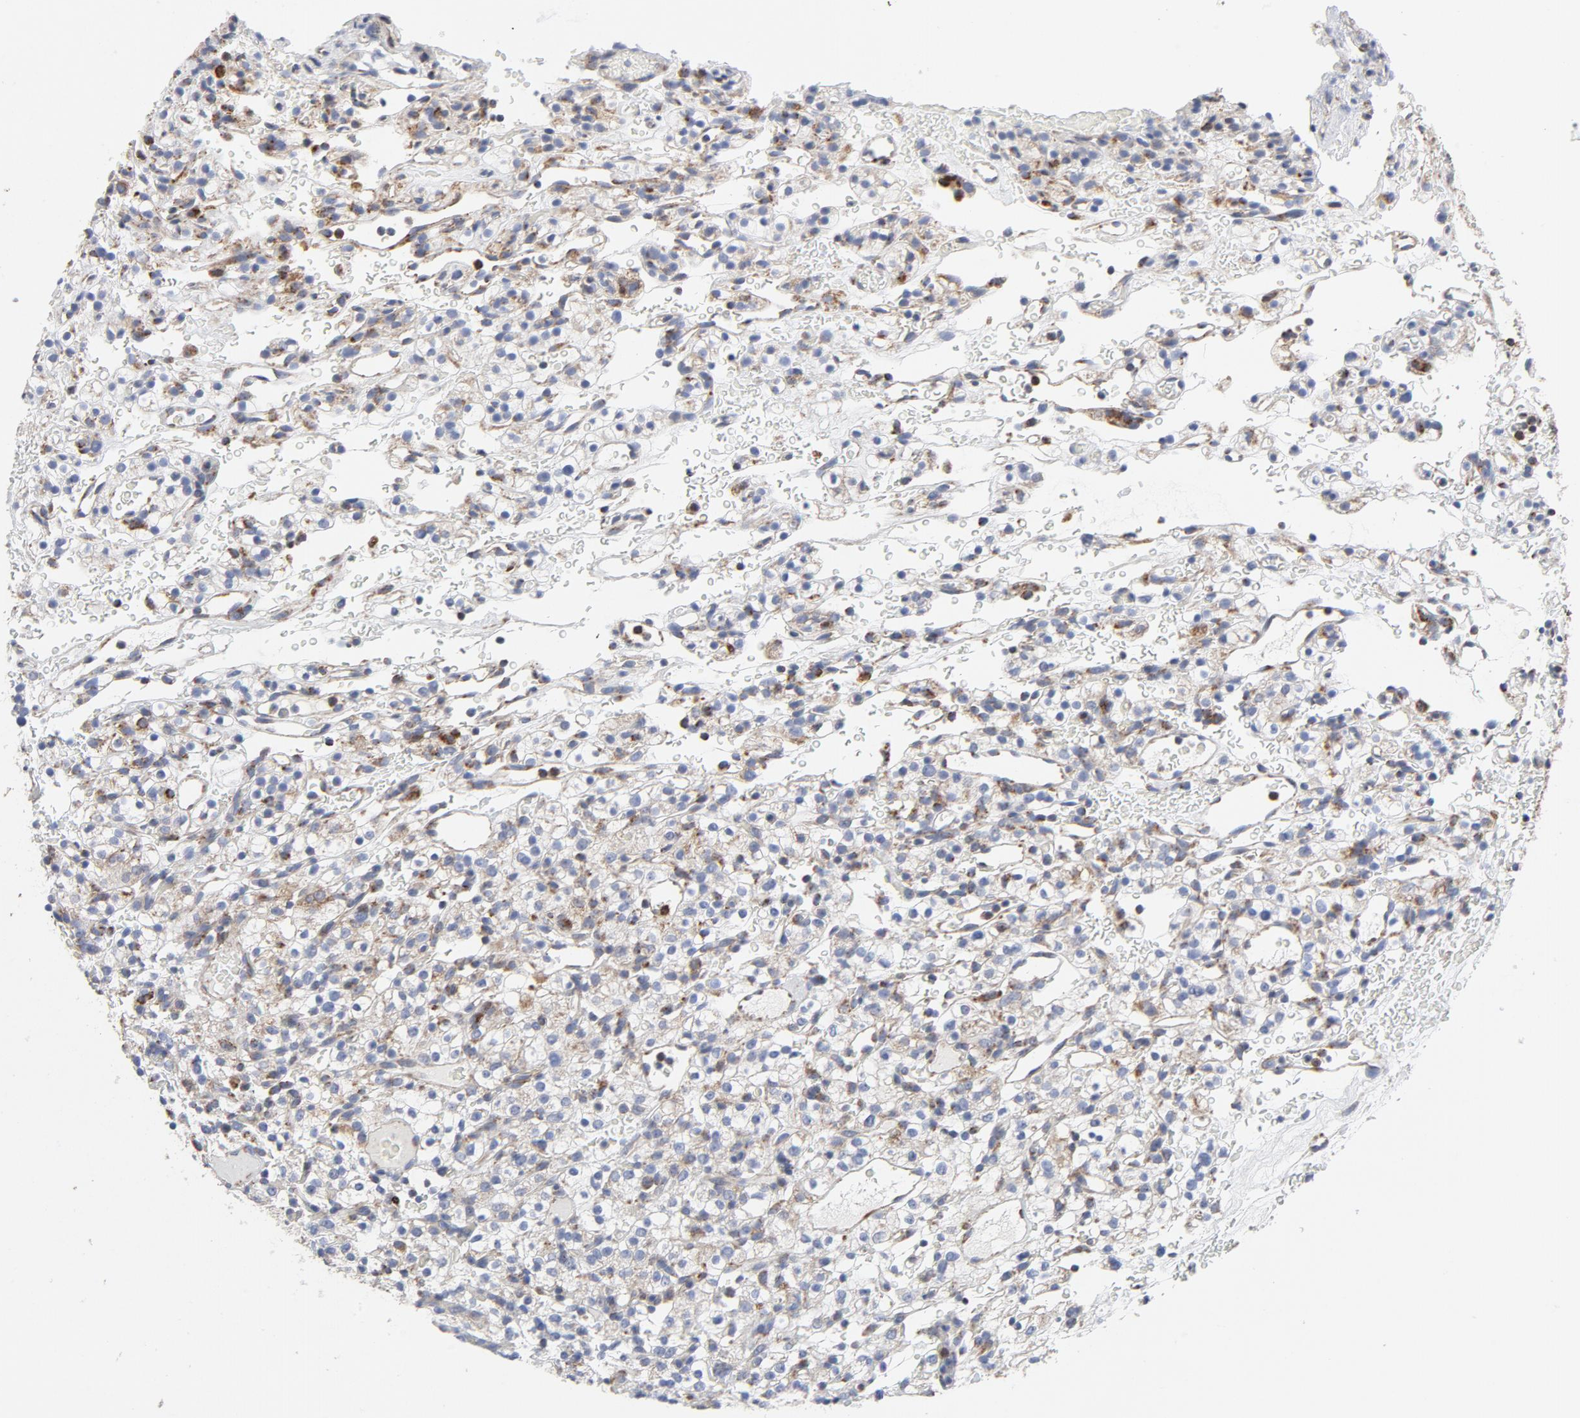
{"staining": {"intensity": "weak", "quantity": ">75%", "location": "cytoplasmic/membranous"}, "tissue": "renal cancer", "cell_type": "Tumor cells", "image_type": "cancer", "snomed": [{"axis": "morphology", "description": "Normal tissue, NOS"}, {"axis": "morphology", "description": "Adenocarcinoma, NOS"}, {"axis": "topography", "description": "Kidney"}], "caption": "Approximately >75% of tumor cells in human renal cancer display weak cytoplasmic/membranous protein expression as visualized by brown immunohistochemical staining.", "gene": "CYCS", "patient": {"sex": "female", "age": 72}}